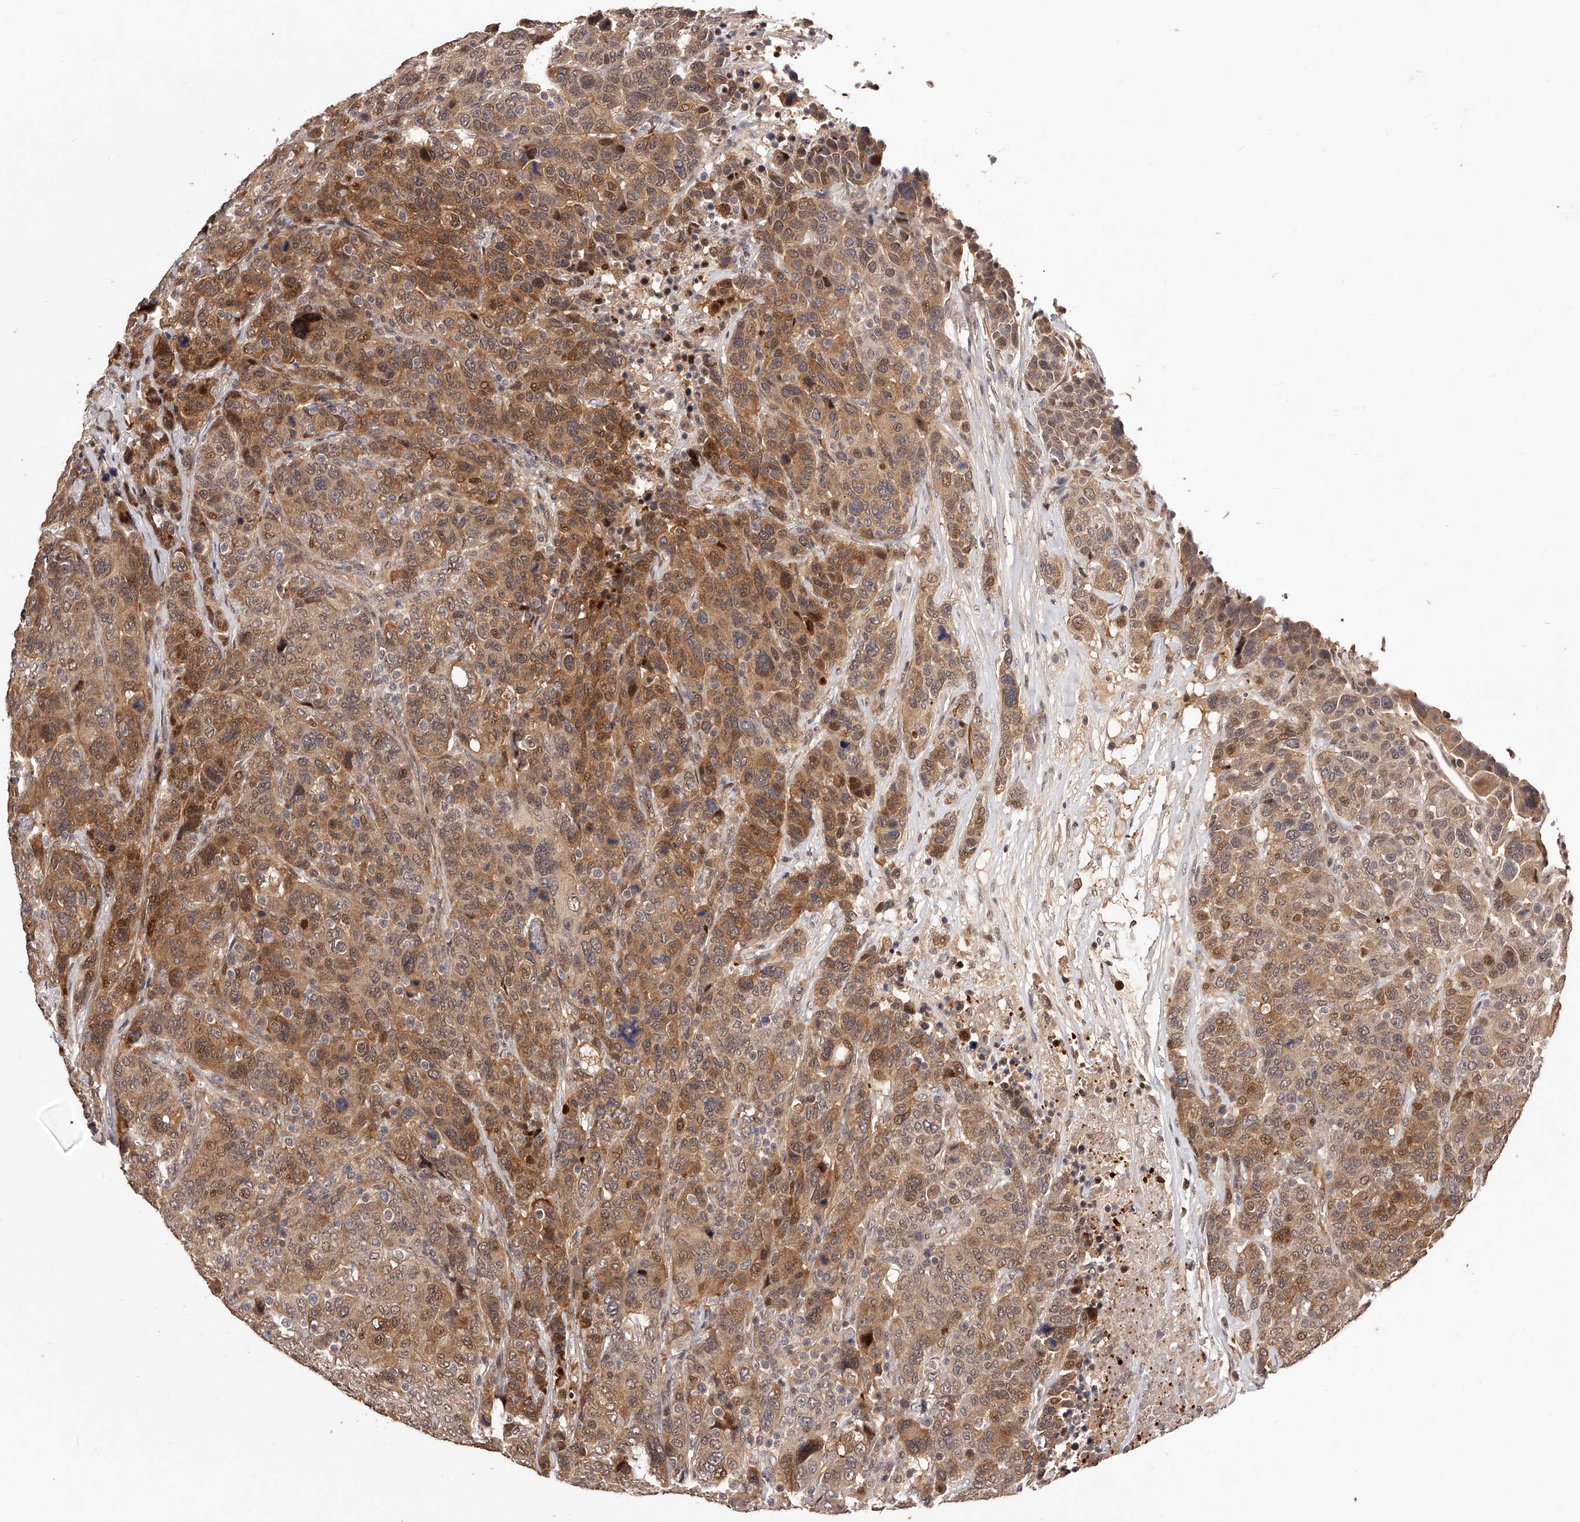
{"staining": {"intensity": "moderate", "quantity": ">75%", "location": "cytoplasmic/membranous,nuclear"}, "tissue": "breast cancer", "cell_type": "Tumor cells", "image_type": "cancer", "snomed": [{"axis": "morphology", "description": "Duct carcinoma"}, {"axis": "topography", "description": "Breast"}], "caption": "Moderate cytoplasmic/membranous and nuclear protein positivity is present in approximately >75% of tumor cells in breast cancer (intraductal carcinoma).", "gene": "CUL7", "patient": {"sex": "female", "age": 37}}